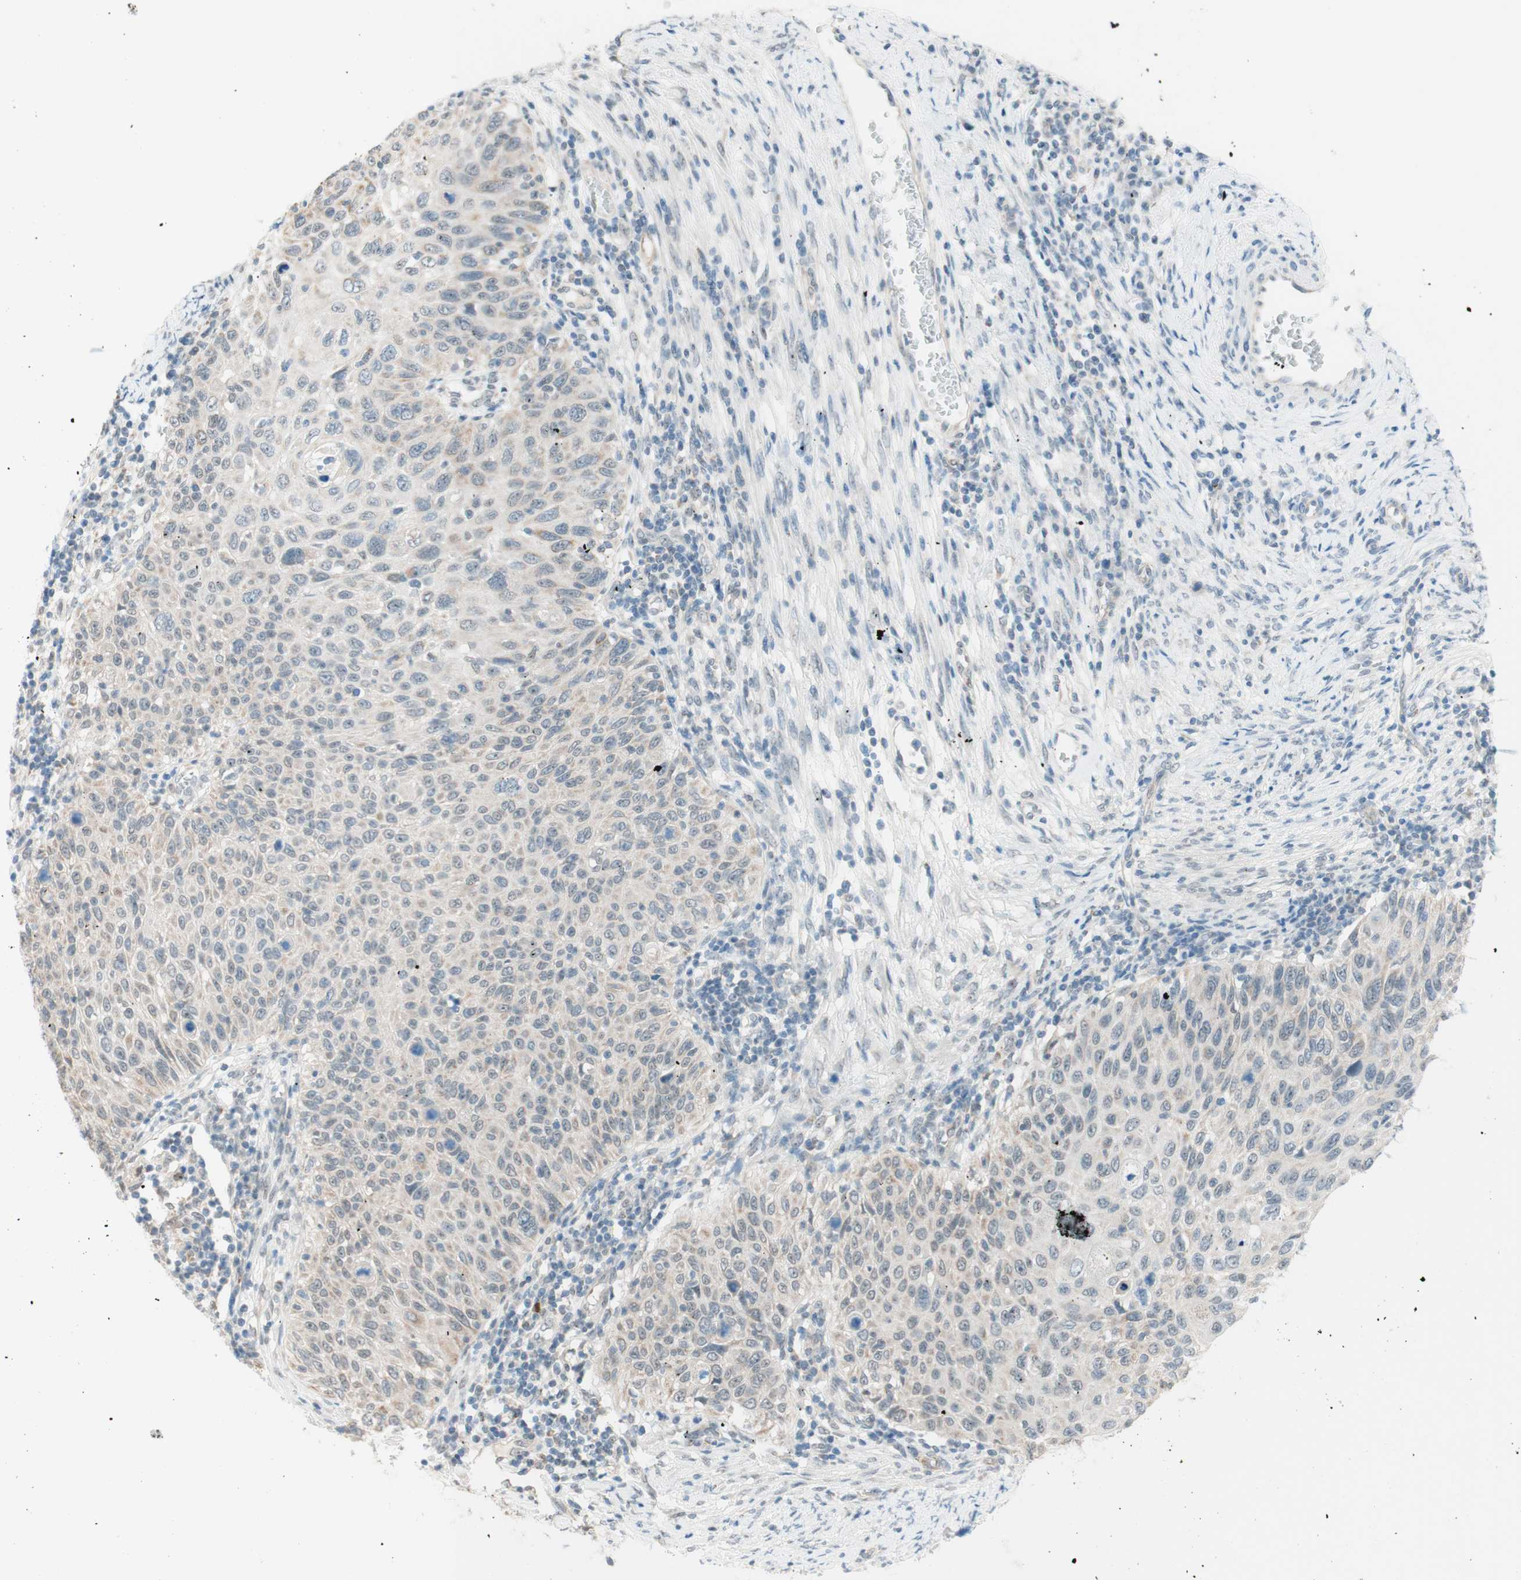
{"staining": {"intensity": "weak", "quantity": "<25%", "location": "cytoplasmic/membranous"}, "tissue": "cervical cancer", "cell_type": "Tumor cells", "image_type": "cancer", "snomed": [{"axis": "morphology", "description": "Squamous cell carcinoma, NOS"}, {"axis": "topography", "description": "Cervix"}], "caption": "Immunohistochemistry of human cervical cancer (squamous cell carcinoma) reveals no expression in tumor cells.", "gene": "JPH1", "patient": {"sex": "female", "age": 70}}